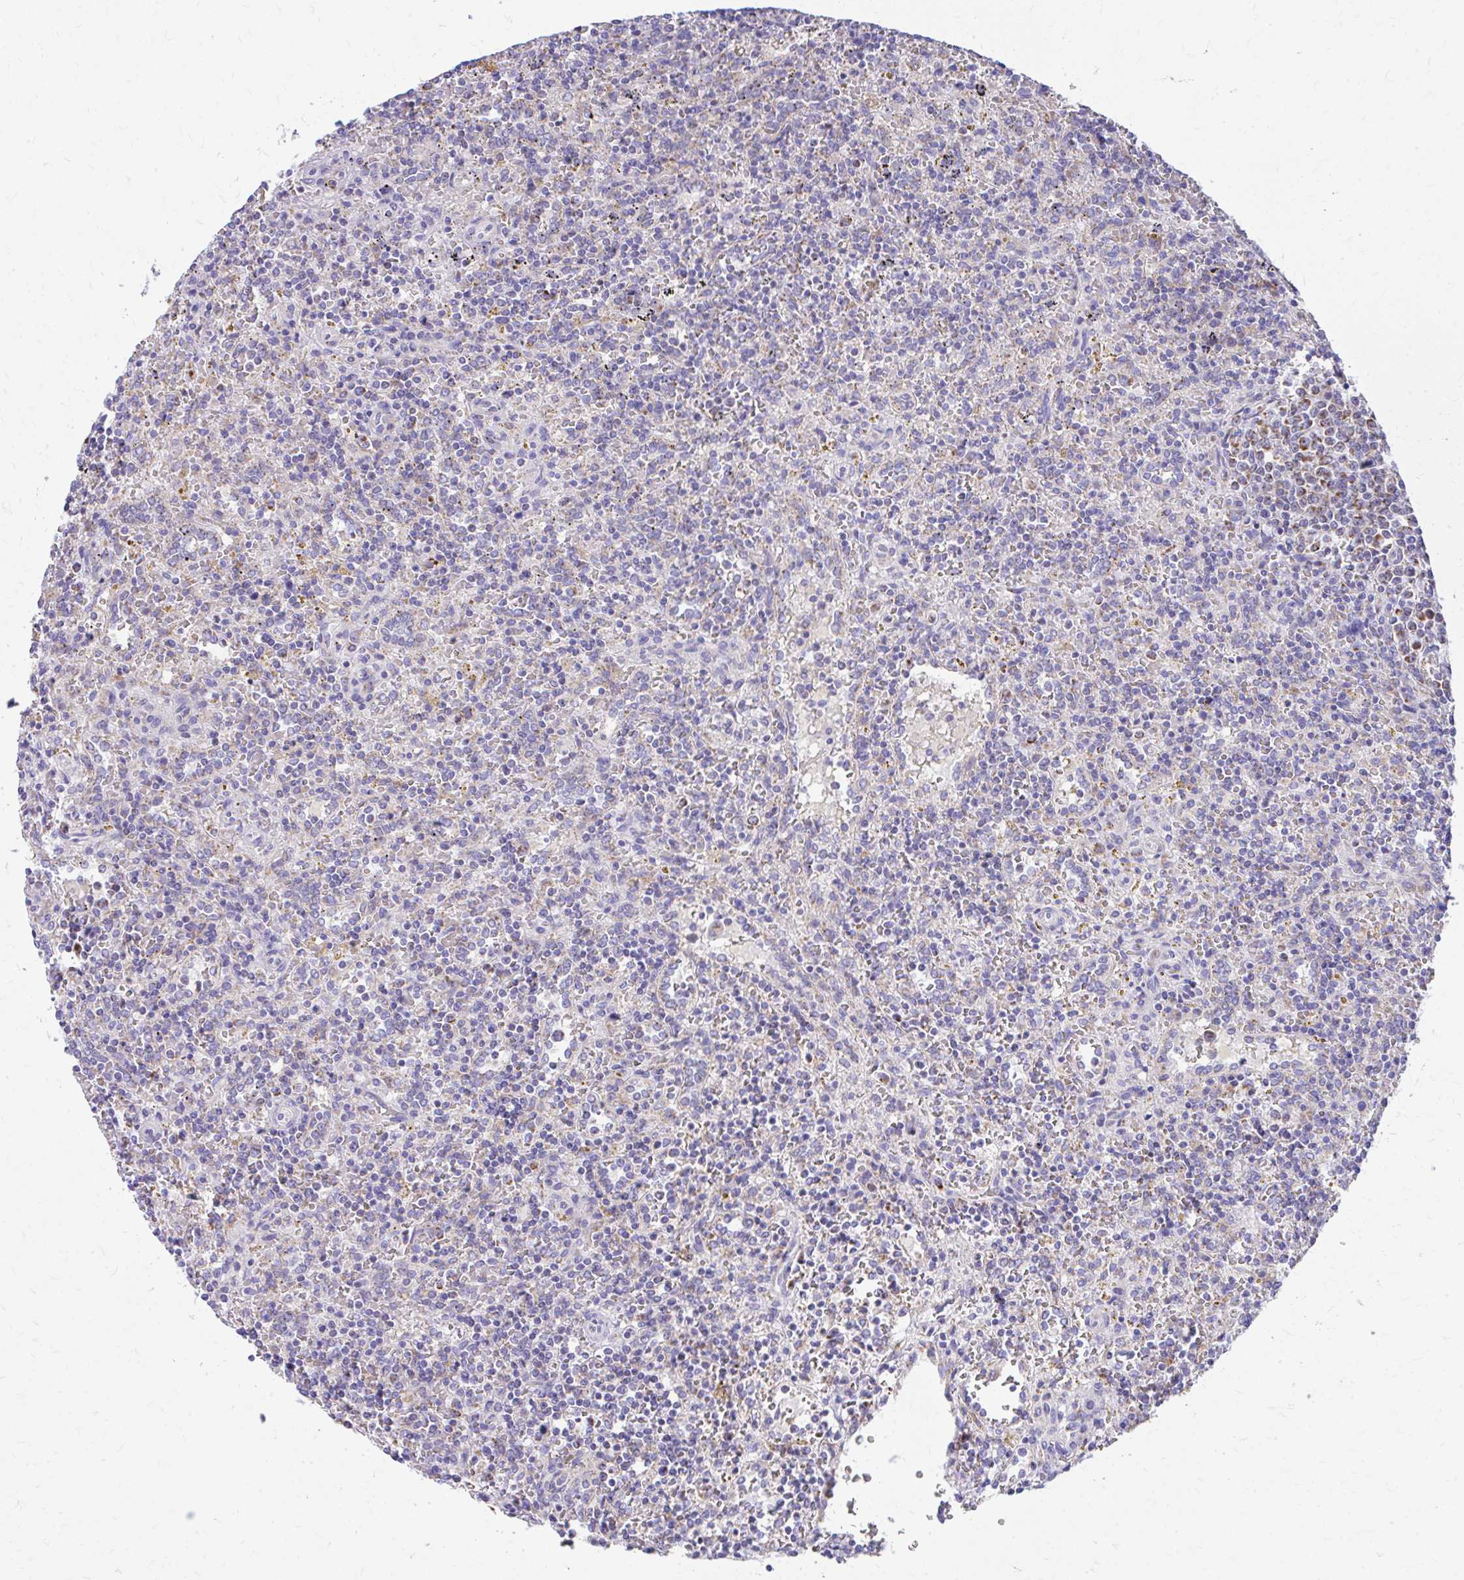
{"staining": {"intensity": "negative", "quantity": "none", "location": "none"}, "tissue": "lymphoma", "cell_type": "Tumor cells", "image_type": "cancer", "snomed": [{"axis": "morphology", "description": "Malignant lymphoma, non-Hodgkin's type, Low grade"}, {"axis": "topography", "description": "Spleen"}], "caption": "Human malignant lymphoma, non-Hodgkin's type (low-grade) stained for a protein using immunohistochemistry reveals no expression in tumor cells.", "gene": "MRPL19", "patient": {"sex": "male", "age": 67}}